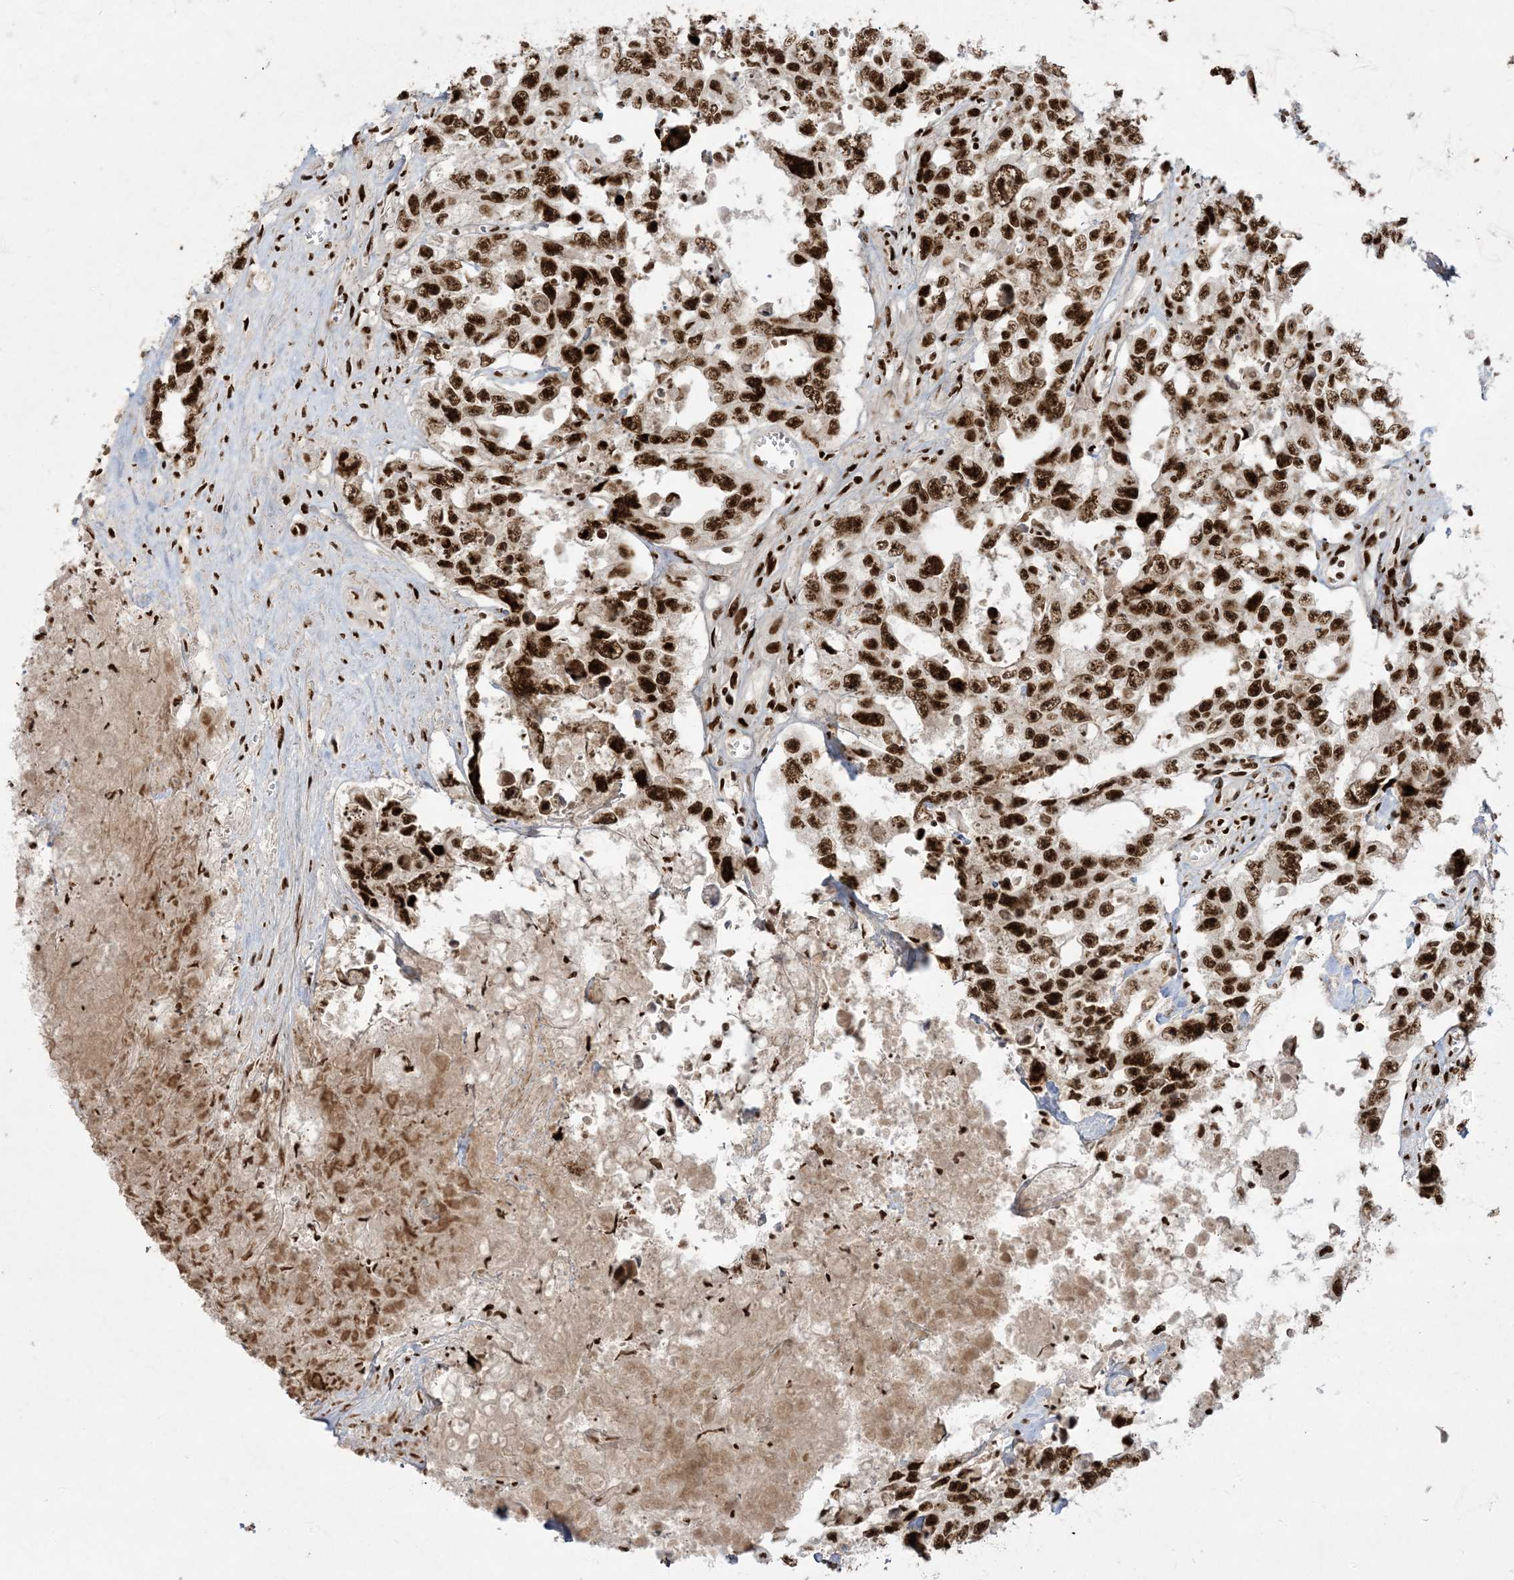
{"staining": {"intensity": "strong", "quantity": ">75%", "location": "nuclear"}, "tissue": "testis cancer", "cell_type": "Tumor cells", "image_type": "cancer", "snomed": [{"axis": "morphology", "description": "Seminoma, NOS"}, {"axis": "morphology", "description": "Carcinoma, Embryonal, NOS"}, {"axis": "topography", "description": "Testis"}], "caption": "Protein analysis of testis cancer (embryonal carcinoma) tissue shows strong nuclear positivity in approximately >75% of tumor cells. The protein of interest is shown in brown color, while the nuclei are stained blue.", "gene": "RBM10", "patient": {"sex": "male", "age": 43}}